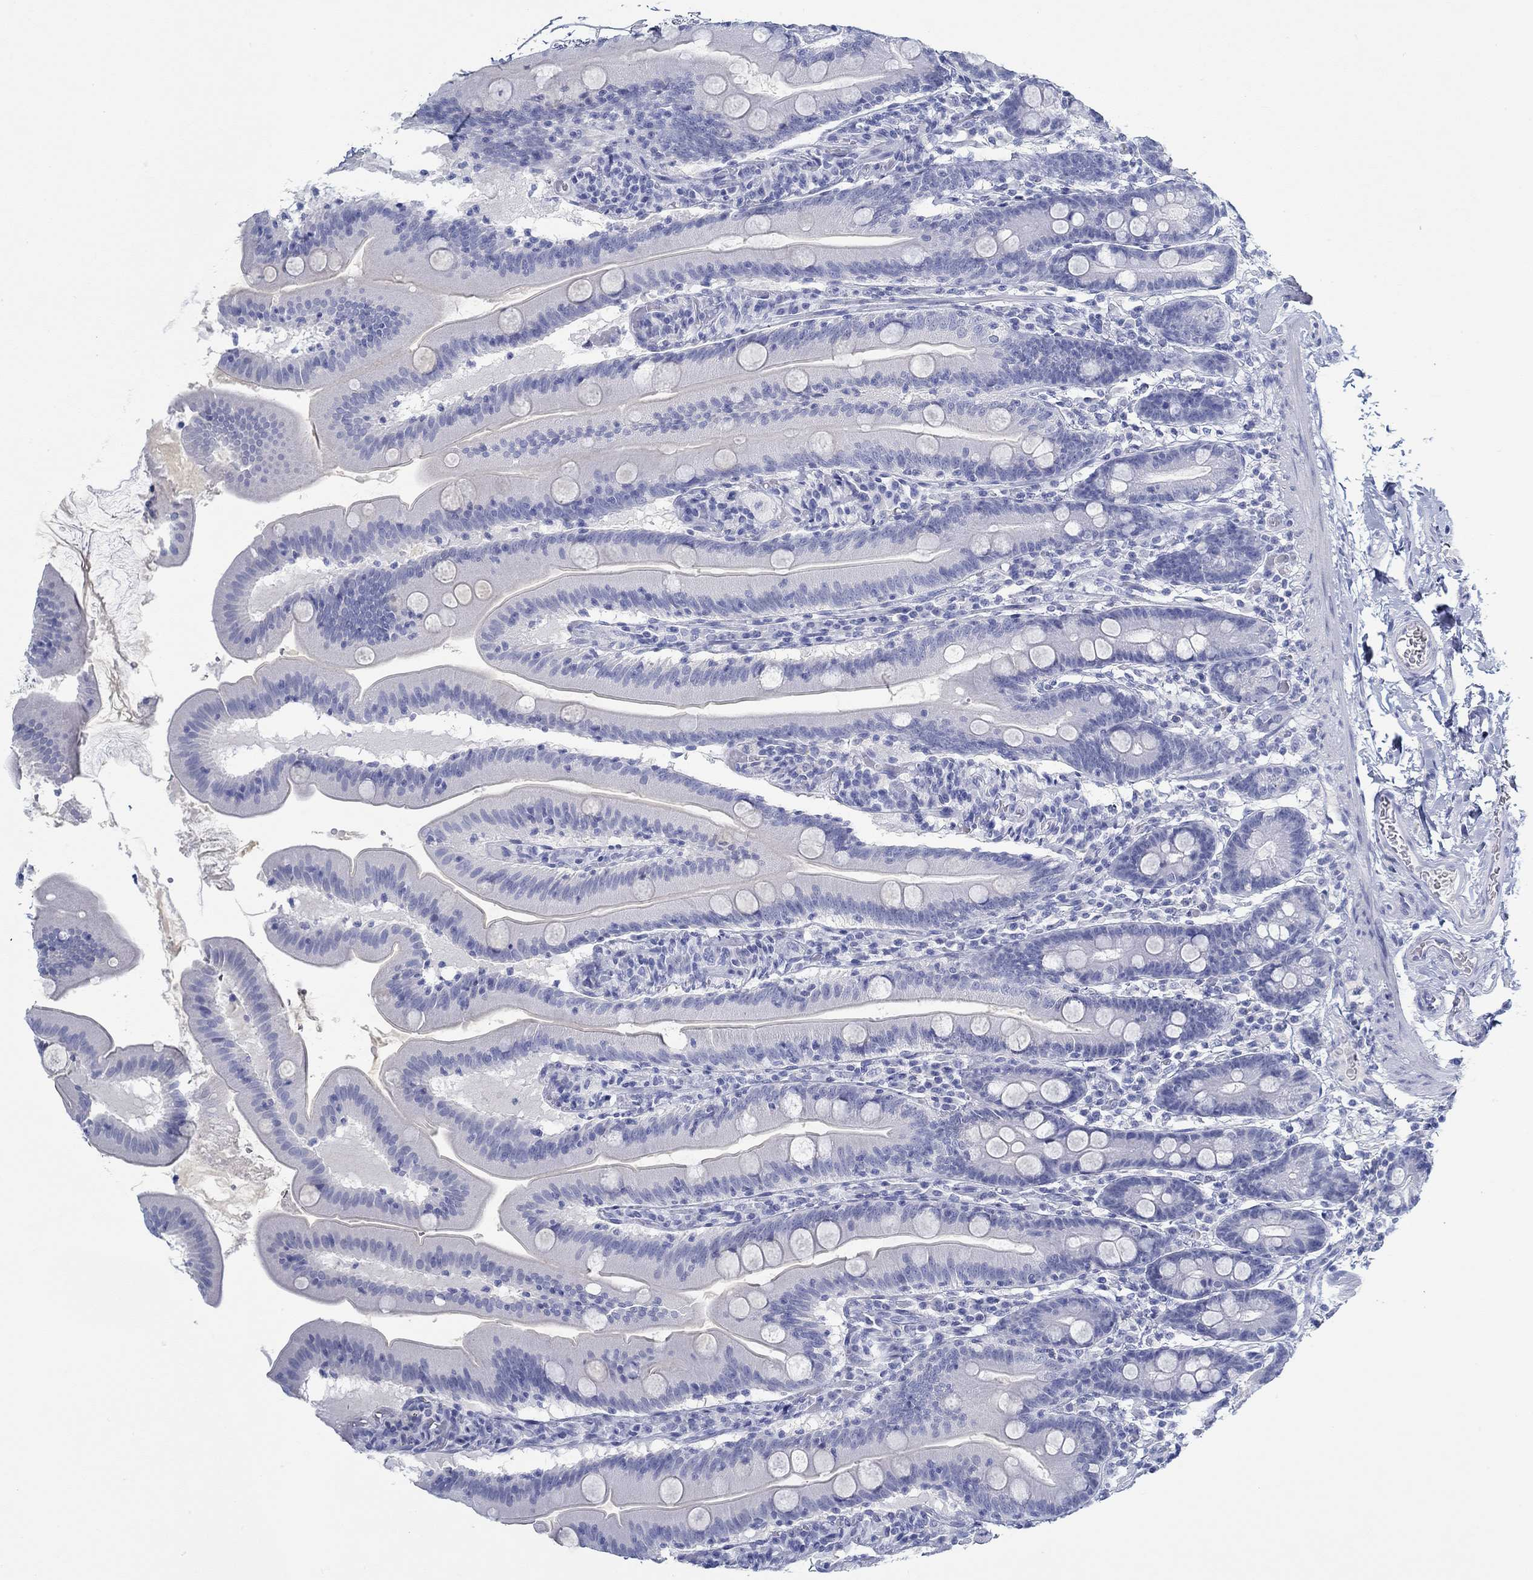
{"staining": {"intensity": "negative", "quantity": "none", "location": "none"}, "tissue": "small intestine", "cell_type": "Glandular cells", "image_type": "normal", "snomed": [{"axis": "morphology", "description": "Normal tissue, NOS"}, {"axis": "topography", "description": "Small intestine"}], "caption": "This is an IHC micrograph of normal human small intestine. There is no staining in glandular cells.", "gene": "PAX9", "patient": {"sex": "male", "age": 37}}